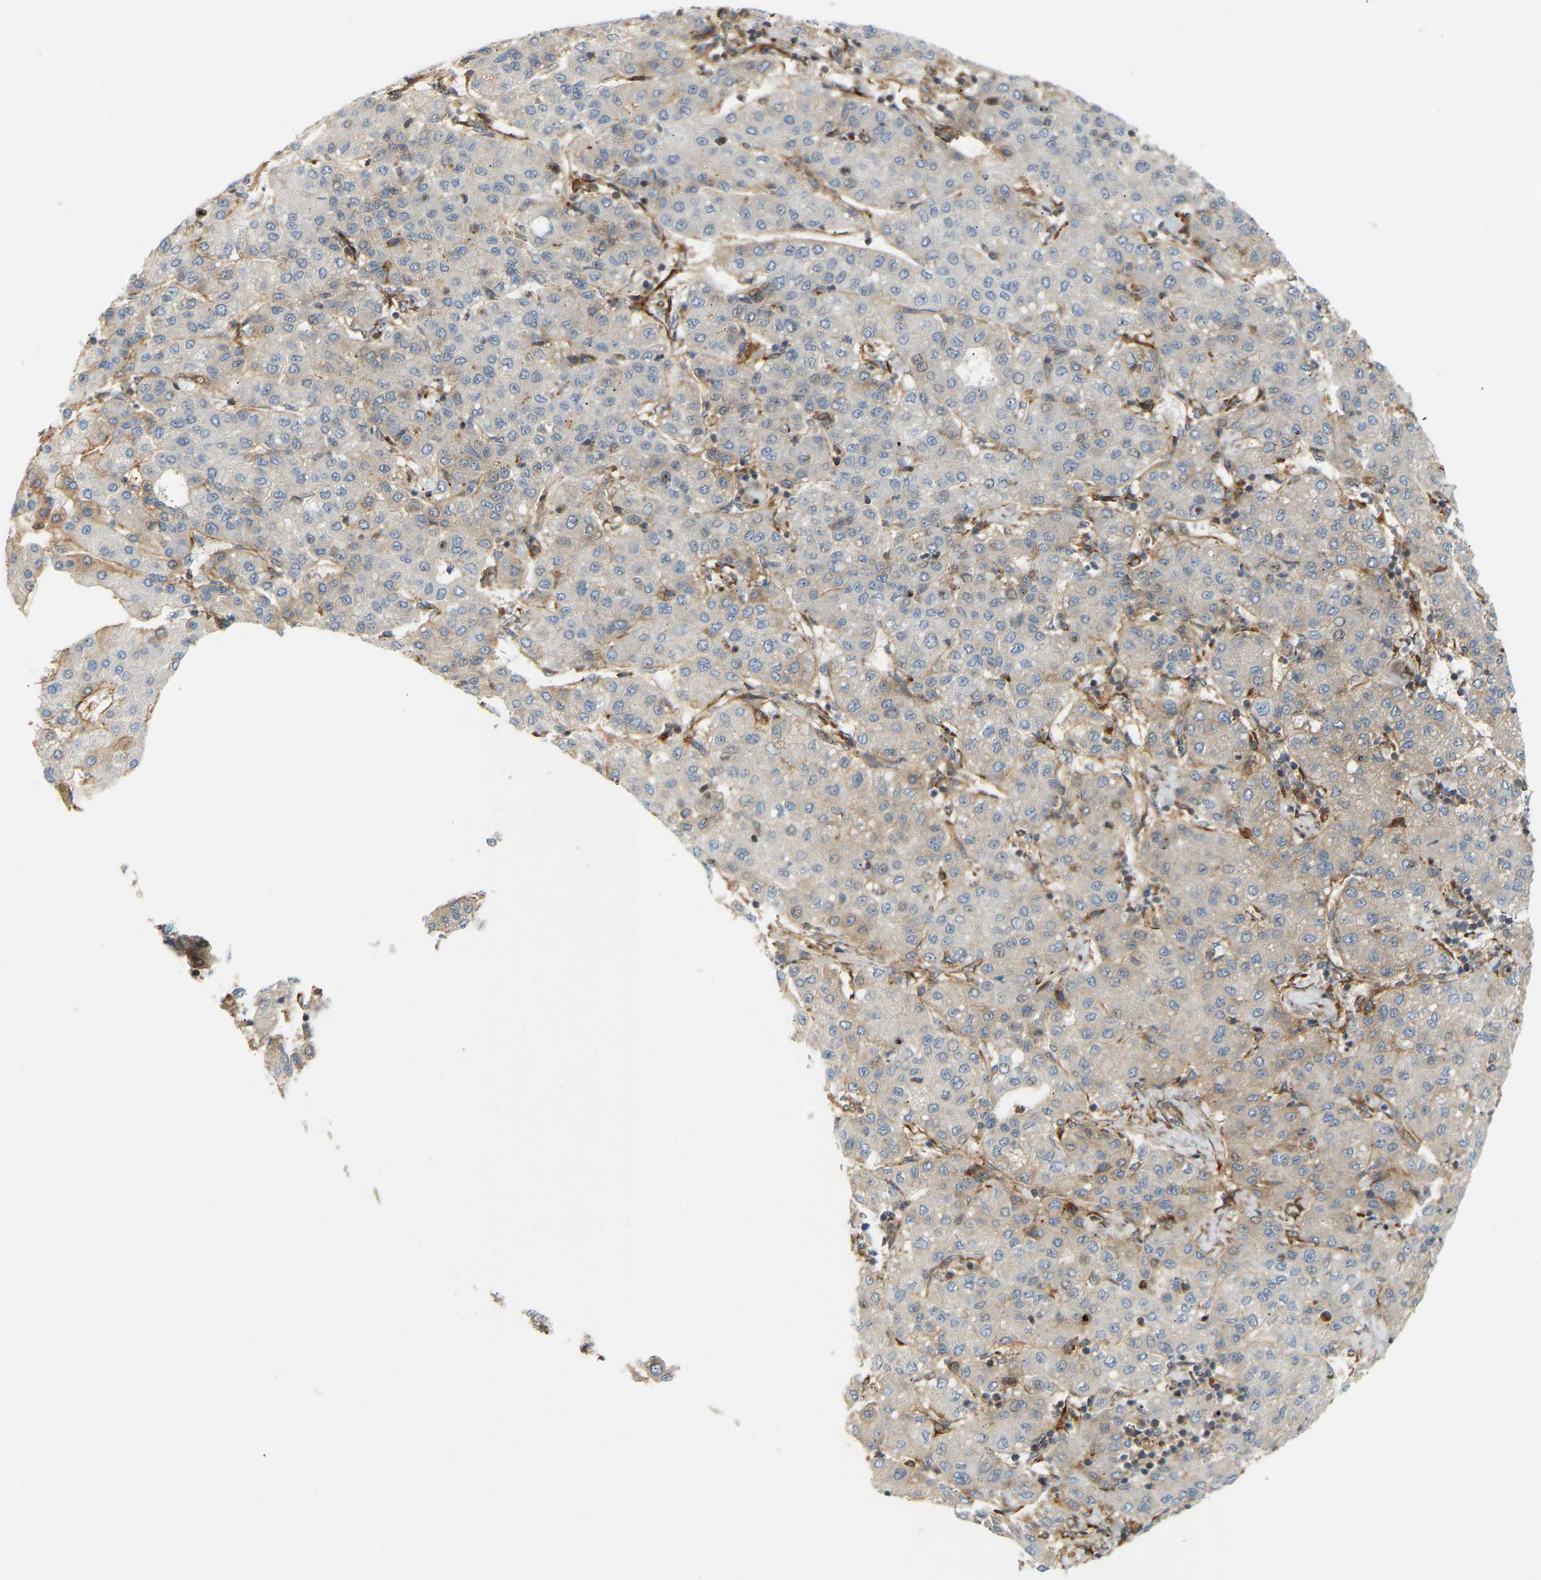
{"staining": {"intensity": "negative", "quantity": "none", "location": "none"}, "tissue": "liver cancer", "cell_type": "Tumor cells", "image_type": "cancer", "snomed": [{"axis": "morphology", "description": "Carcinoma, Hepatocellular, NOS"}, {"axis": "topography", "description": "Liver"}], "caption": "High power microscopy photomicrograph of an immunohistochemistry histopathology image of hepatocellular carcinoma (liver), revealing no significant staining in tumor cells.", "gene": "PLCG2", "patient": {"sex": "male", "age": 65}}